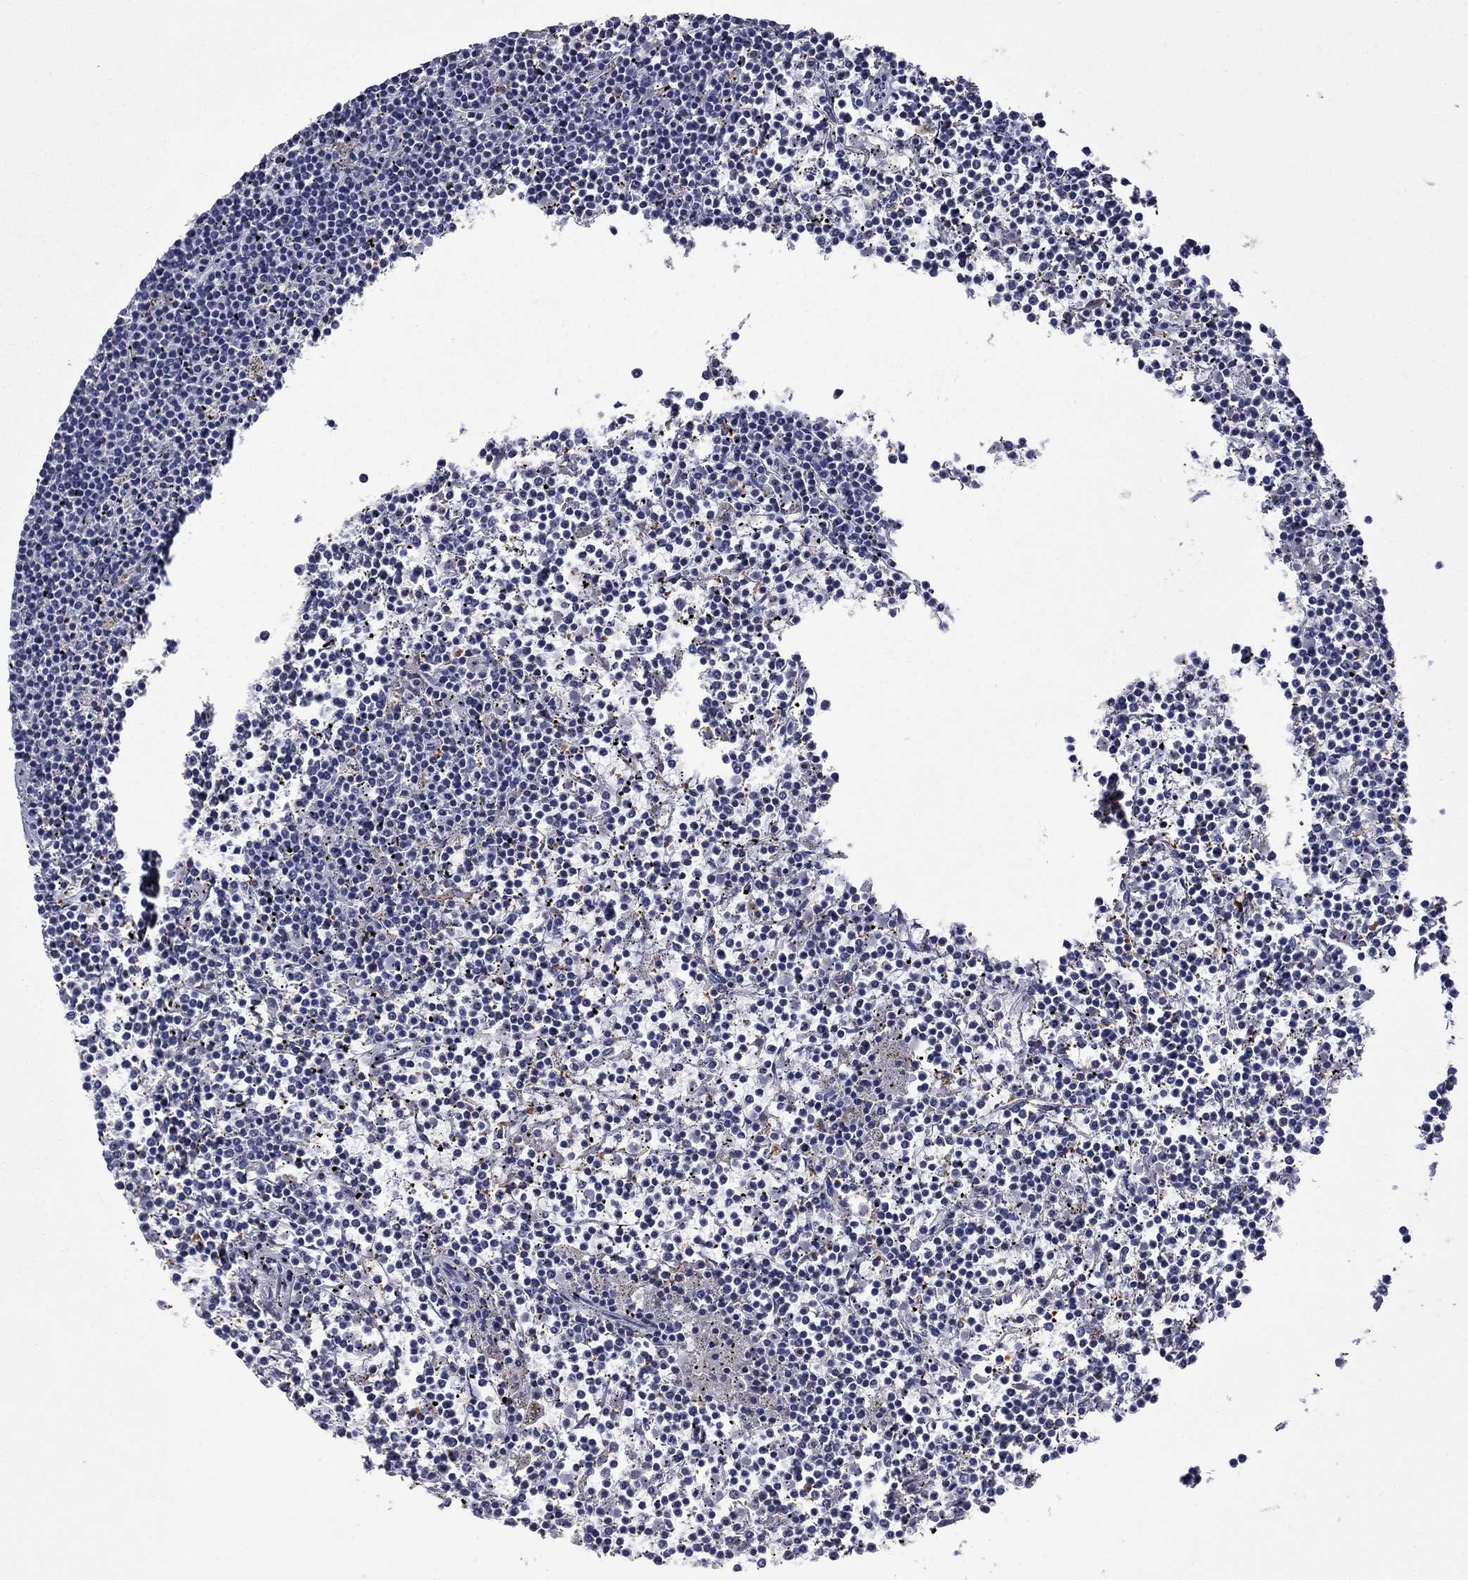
{"staining": {"intensity": "negative", "quantity": "none", "location": "none"}, "tissue": "lymphoma", "cell_type": "Tumor cells", "image_type": "cancer", "snomed": [{"axis": "morphology", "description": "Malignant lymphoma, non-Hodgkin's type, Low grade"}, {"axis": "topography", "description": "Spleen"}], "caption": "Human malignant lymphoma, non-Hodgkin's type (low-grade) stained for a protein using IHC exhibits no expression in tumor cells.", "gene": "PLEK", "patient": {"sex": "female", "age": 19}}